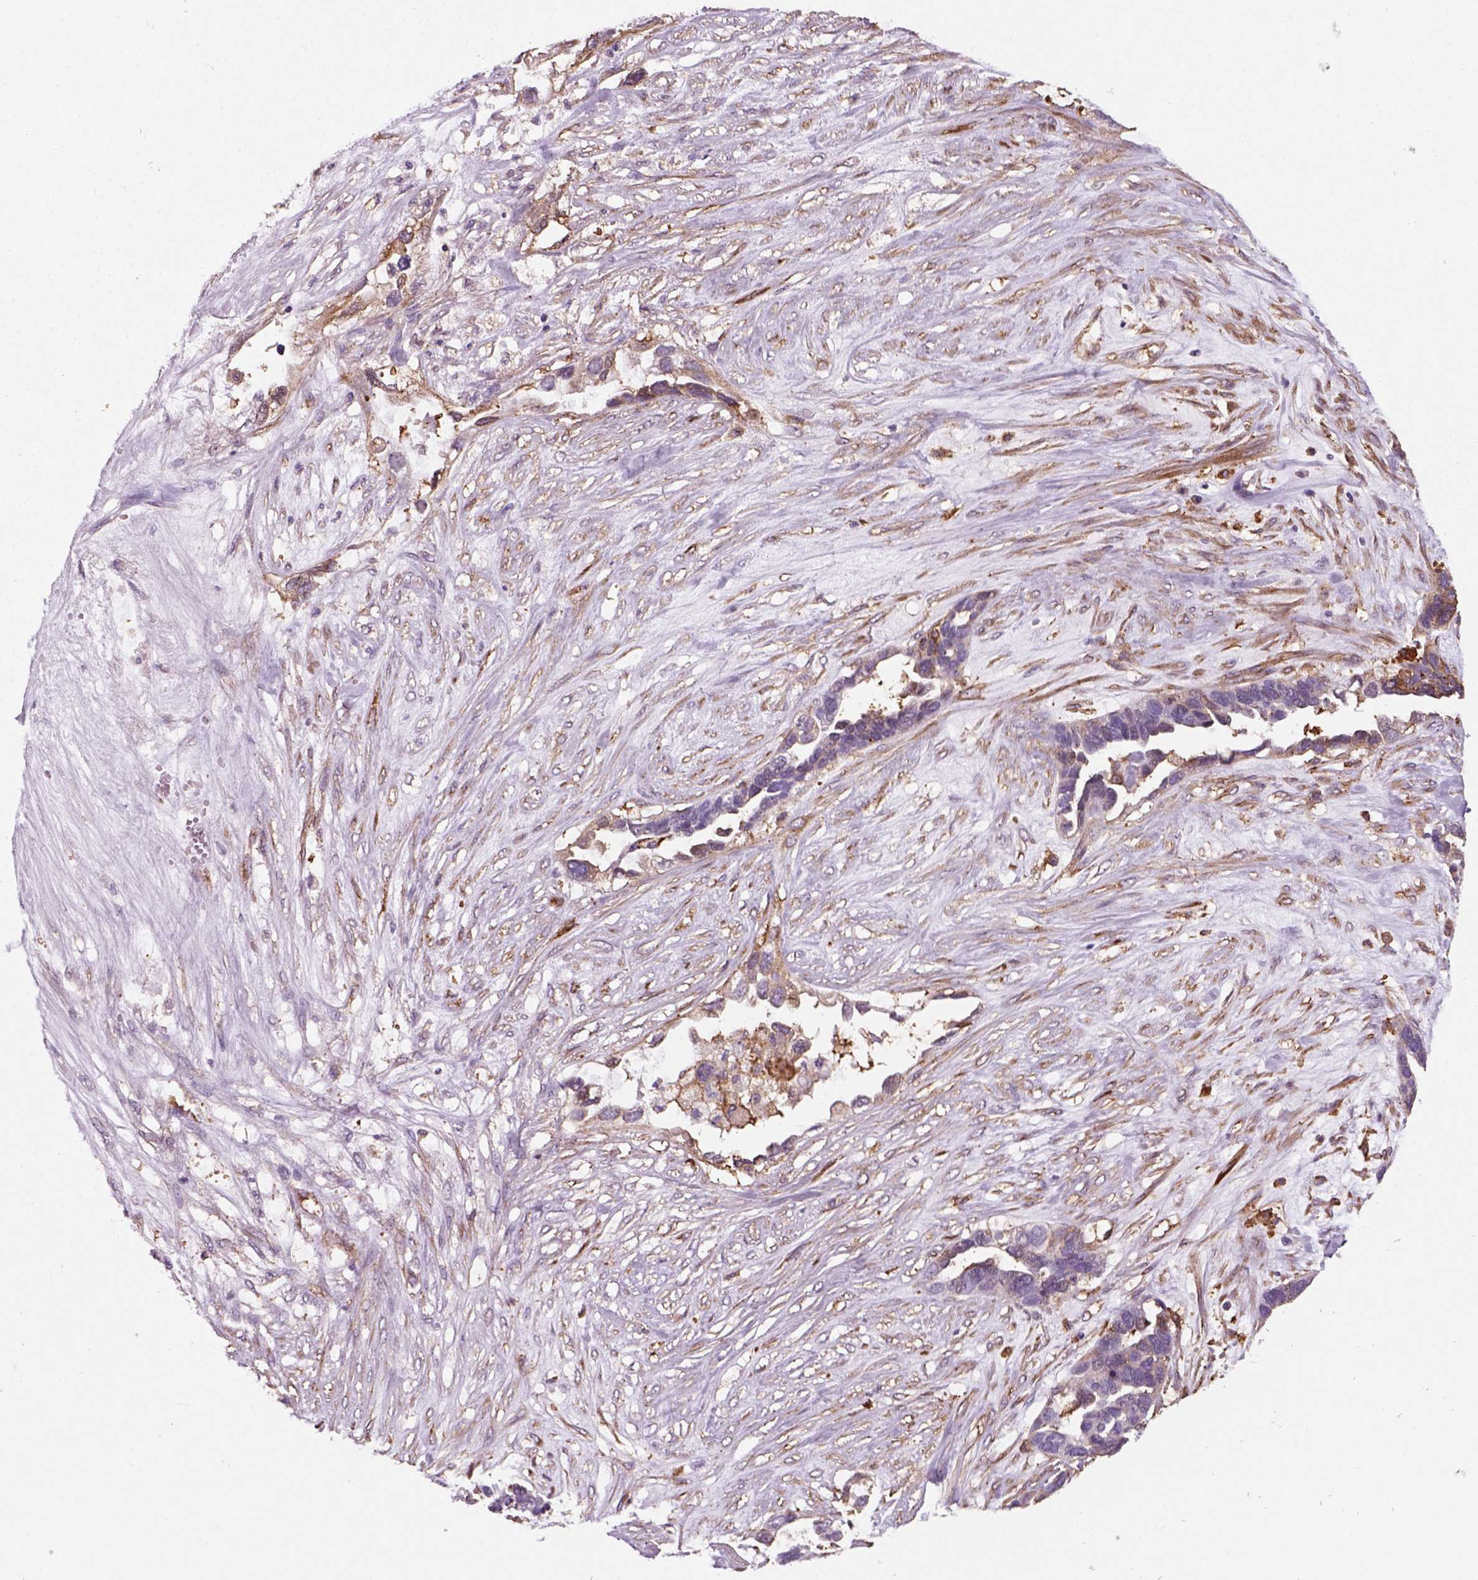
{"staining": {"intensity": "negative", "quantity": "none", "location": "none"}, "tissue": "ovarian cancer", "cell_type": "Tumor cells", "image_type": "cancer", "snomed": [{"axis": "morphology", "description": "Cystadenocarcinoma, serous, NOS"}, {"axis": "topography", "description": "Ovary"}], "caption": "Tumor cells show no significant protein staining in ovarian serous cystadenocarcinoma.", "gene": "MARCKS", "patient": {"sex": "female", "age": 54}}